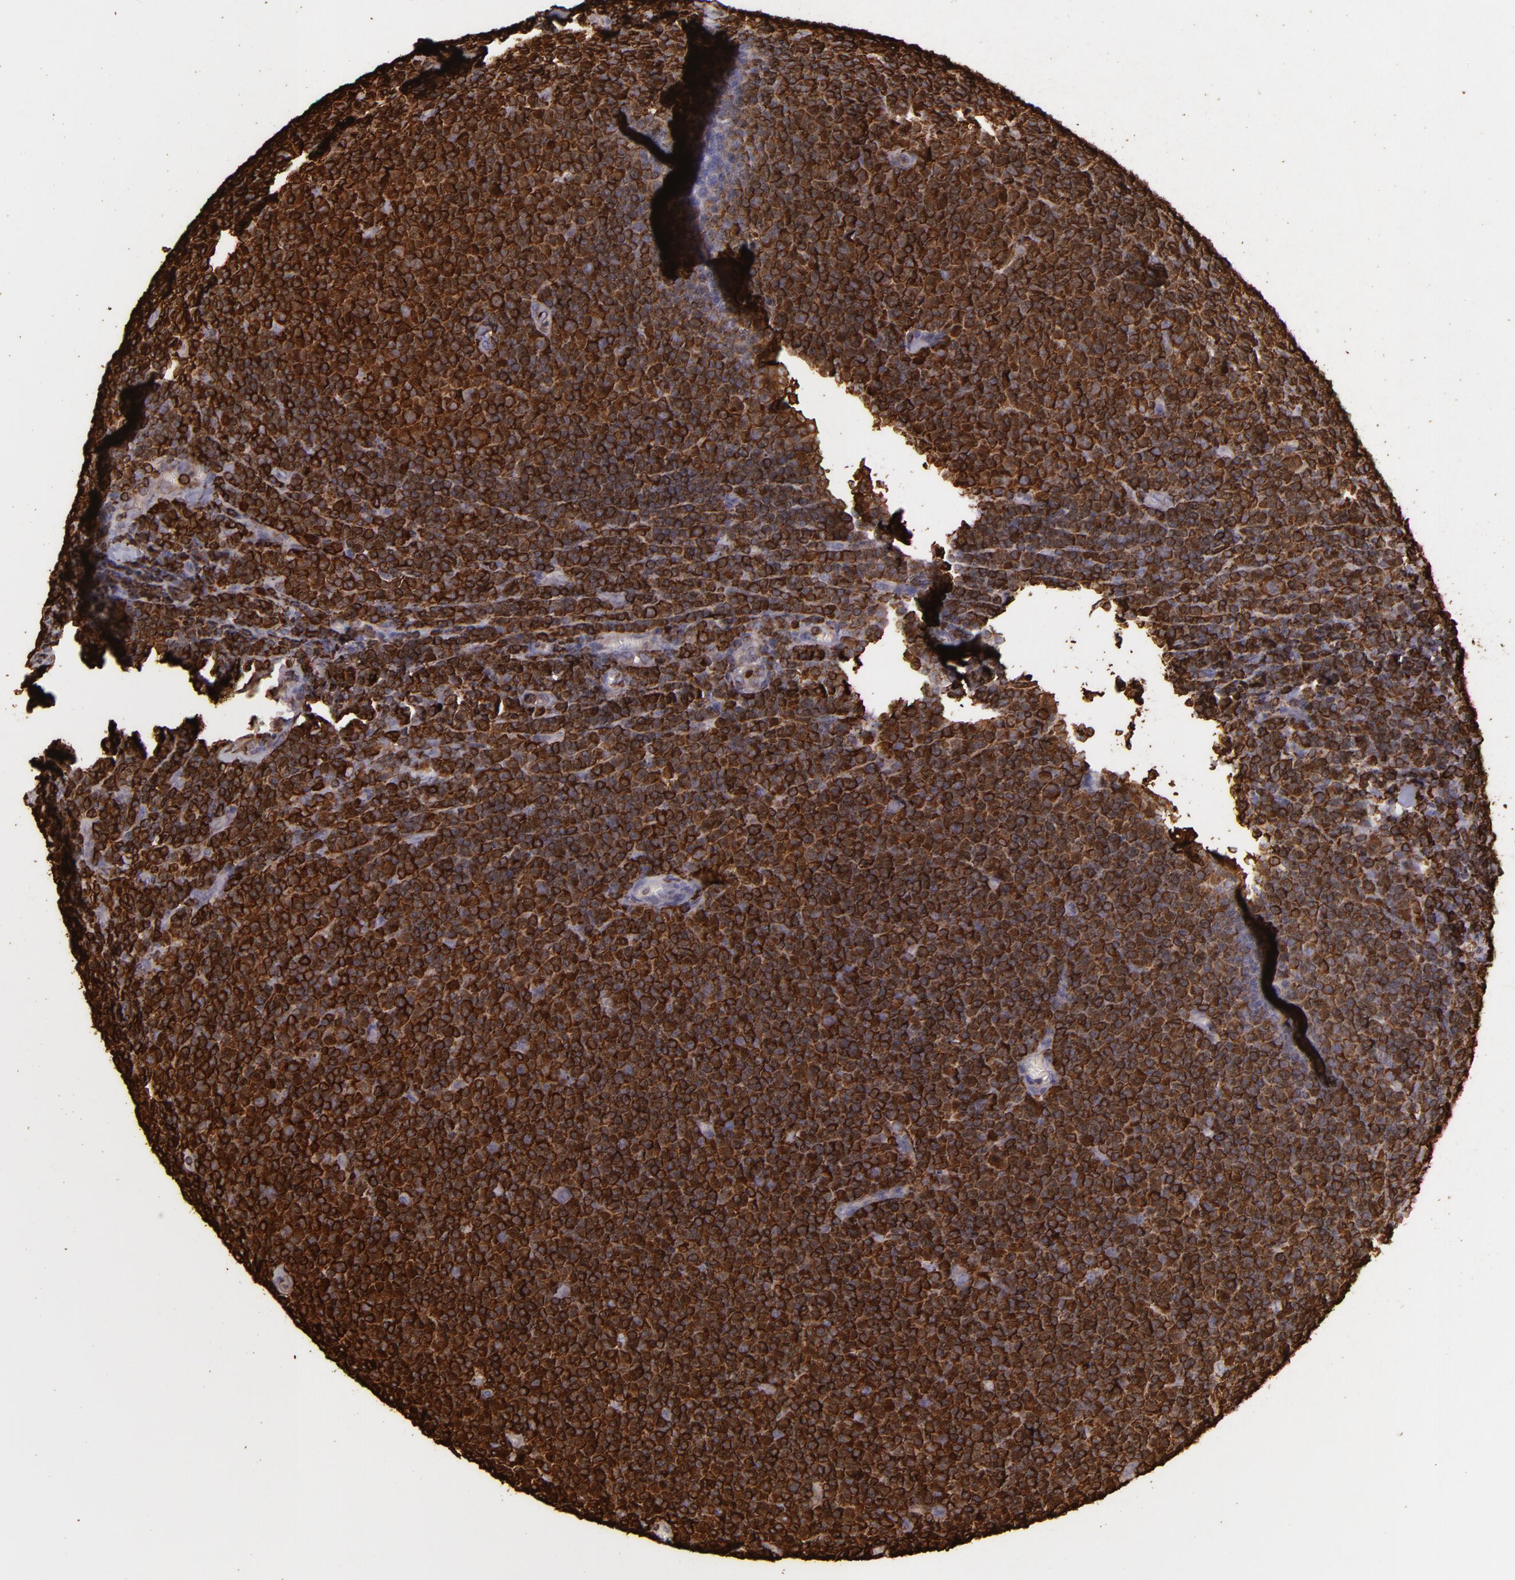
{"staining": {"intensity": "strong", "quantity": ">75%", "location": "cytoplasmic/membranous"}, "tissue": "lymphoma", "cell_type": "Tumor cells", "image_type": "cancer", "snomed": [{"axis": "morphology", "description": "Malignant lymphoma, non-Hodgkin's type, Low grade"}, {"axis": "topography", "description": "Lymph node"}], "caption": "Strong cytoplasmic/membranous staining for a protein is present in about >75% of tumor cells of malignant lymphoma, non-Hodgkin's type (low-grade) using IHC.", "gene": "SLC9A3R1", "patient": {"sex": "male", "age": 74}}